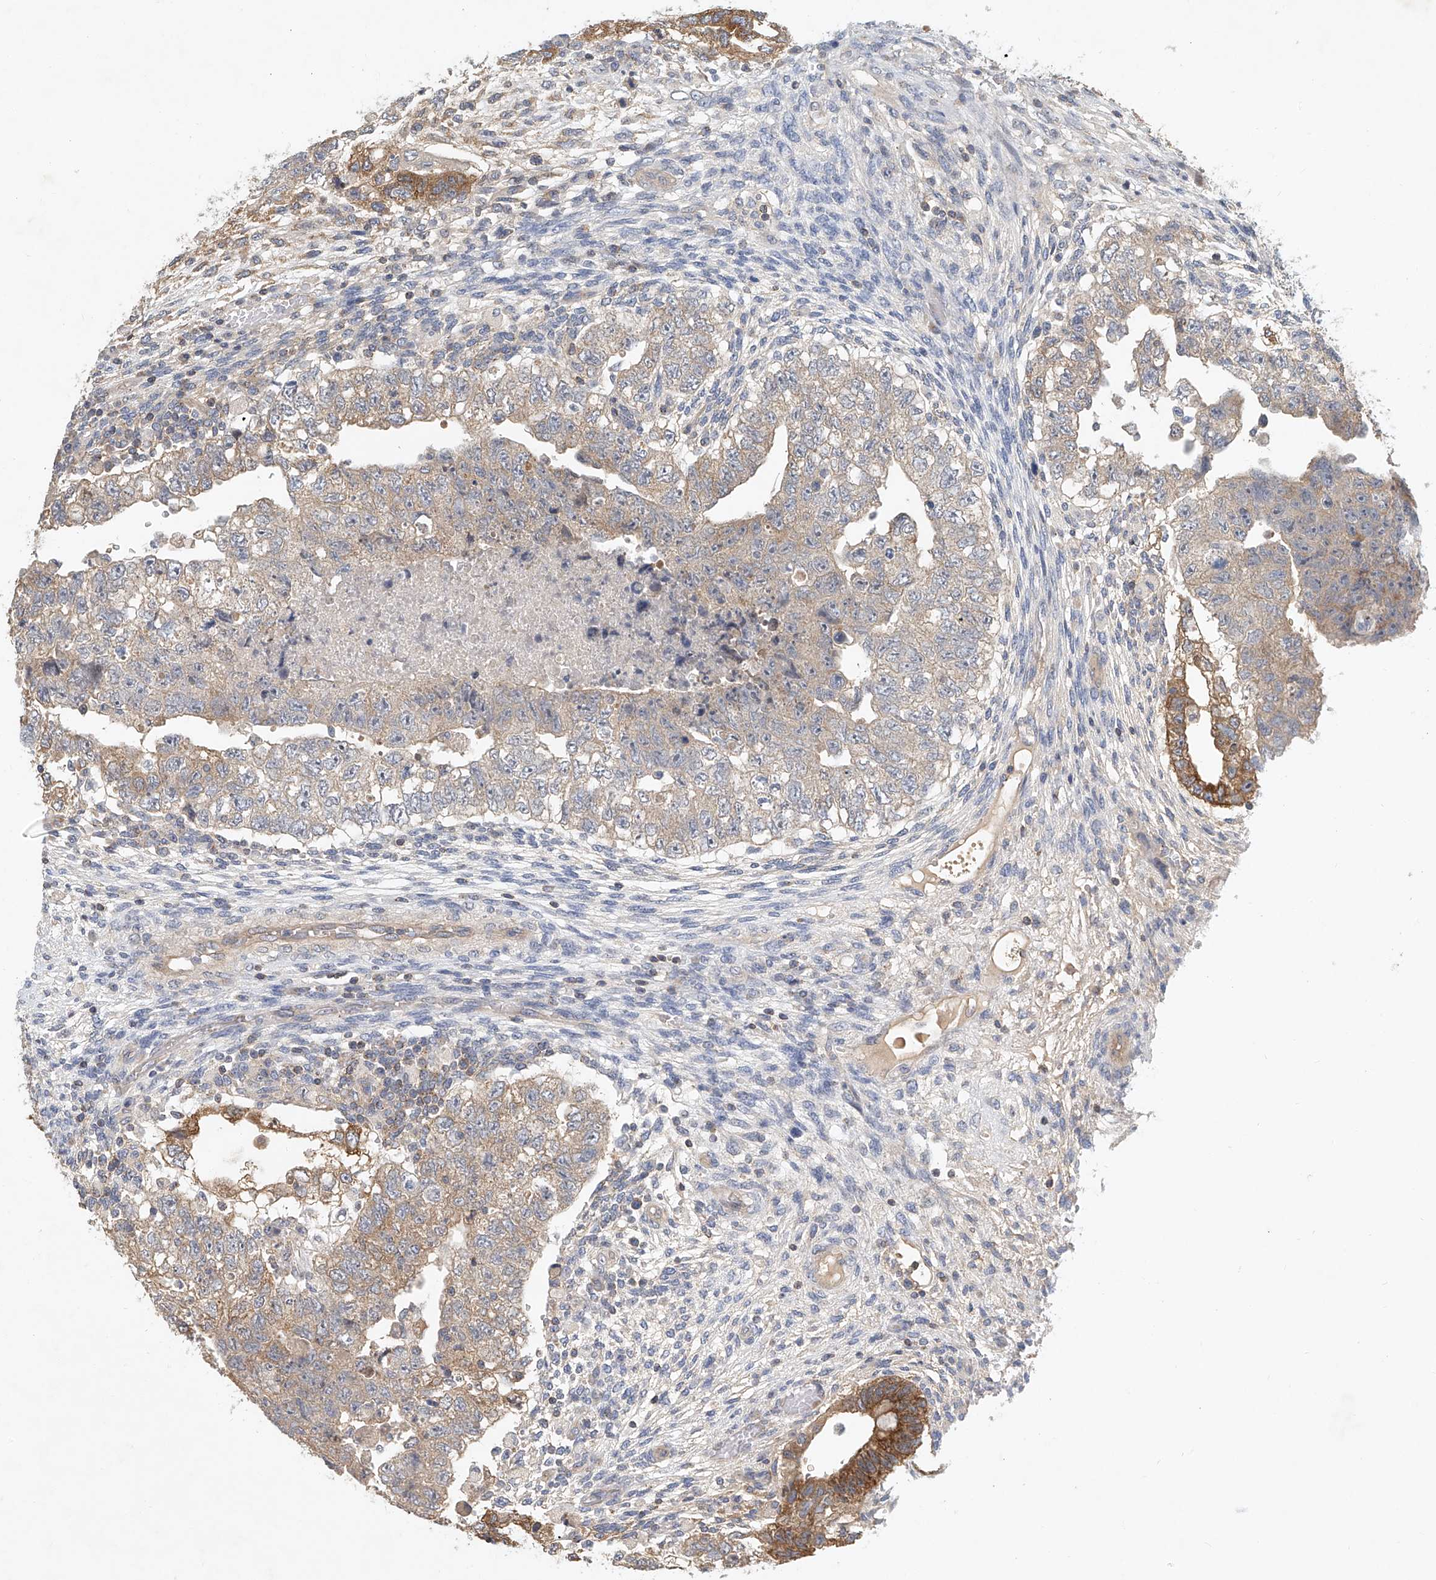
{"staining": {"intensity": "strong", "quantity": "25%-75%", "location": "cytoplasmic/membranous"}, "tissue": "testis cancer", "cell_type": "Tumor cells", "image_type": "cancer", "snomed": [{"axis": "morphology", "description": "Carcinoma, Embryonal, NOS"}, {"axis": "topography", "description": "Testis"}], "caption": "Immunohistochemistry micrograph of human testis embryonal carcinoma stained for a protein (brown), which reveals high levels of strong cytoplasmic/membranous staining in approximately 25%-75% of tumor cells.", "gene": "CARMIL1", "patient": {"sex": "male", "age": 36}}